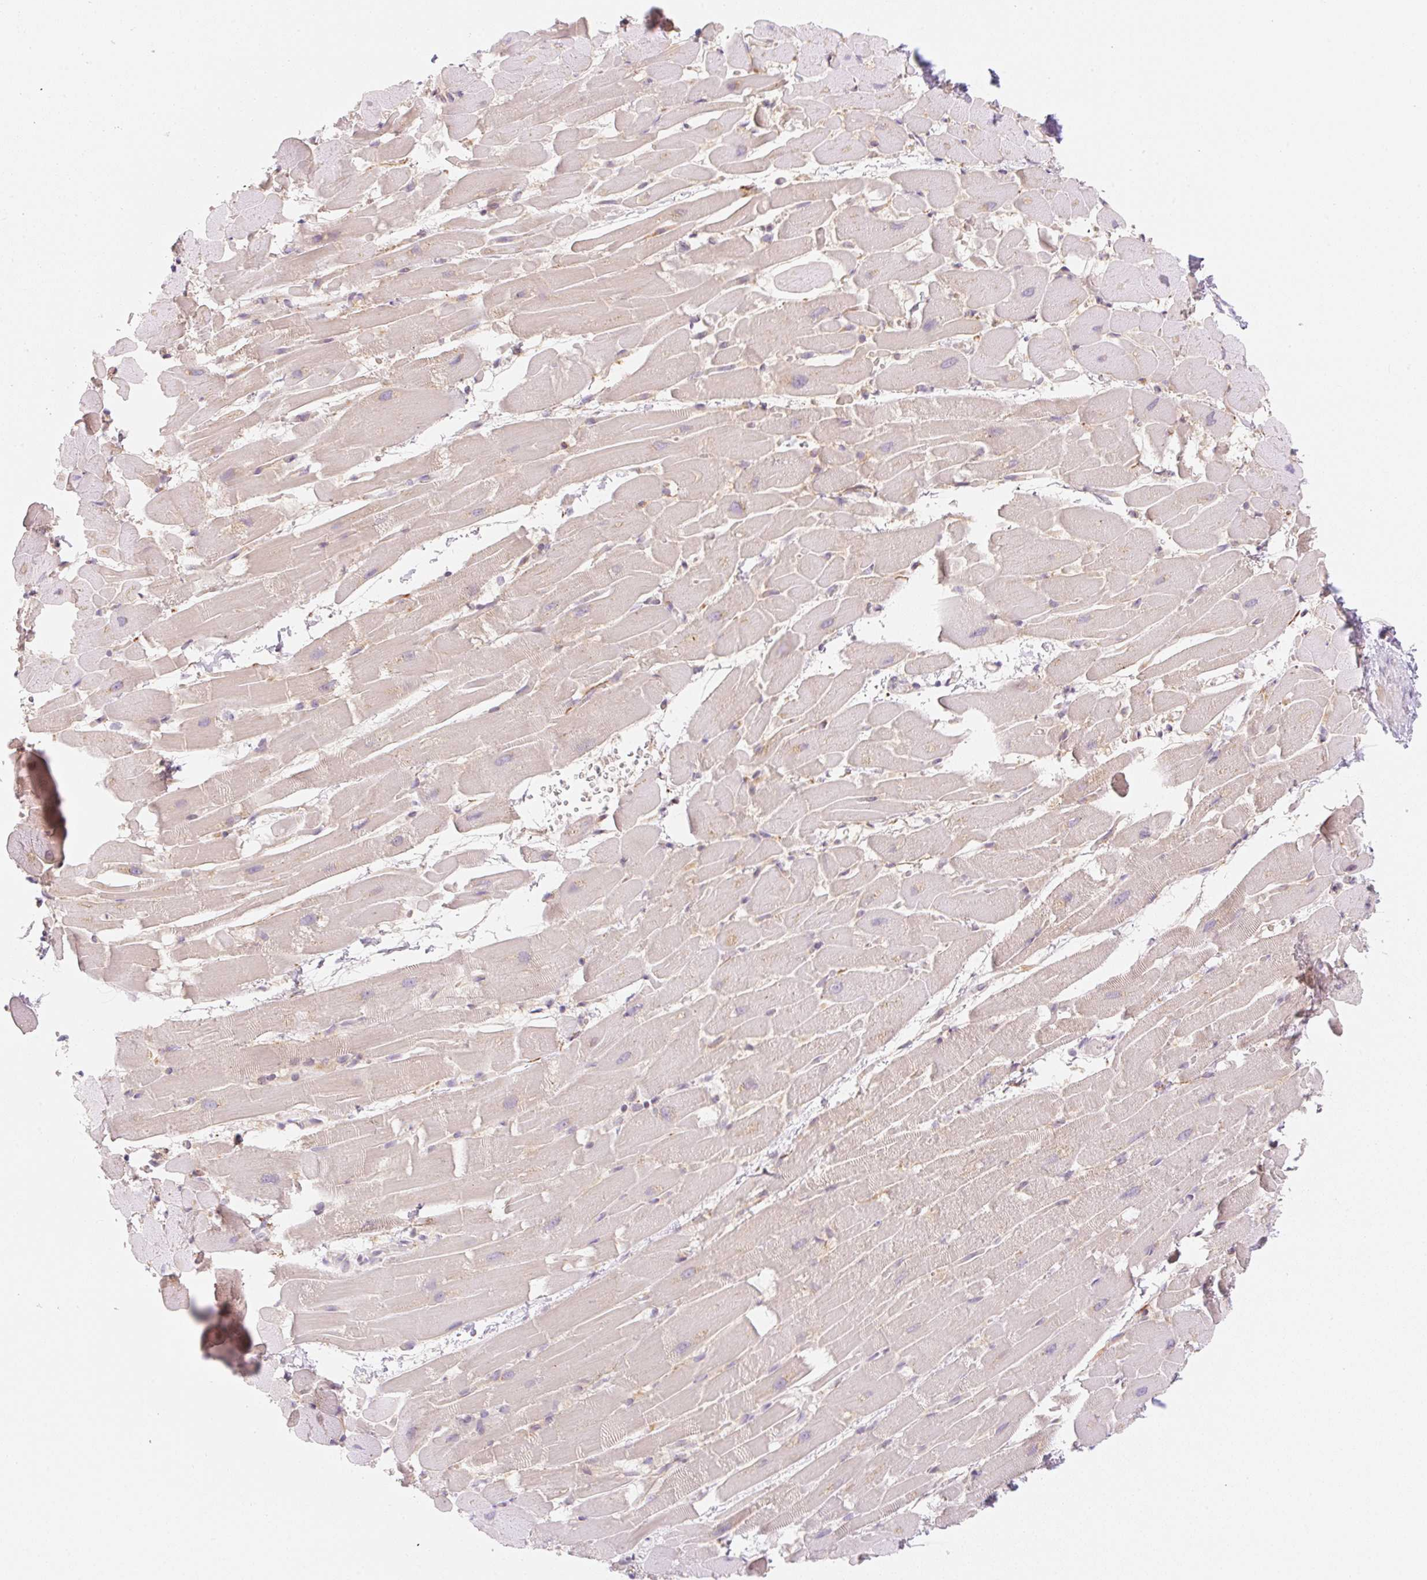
{"staining": {"intensity": "weak", "quantity": "<25%", "location": "cytoplasmic/membranous"}, "tissue": "heart muscle", "cell_type": "Cardiomyocytes", "image_type": "normal", "snomed": [{"axis": "morphology", "description": "Normal tissue, NOS"}, {"axis": "topography", "description": "Heart"}], "caption": "IHC histopathology image of benign heart muscle: heart muscle stained with DAB (3,3'-diaminobenzidine) exhibits no significant protein staining in cardiomyocytes. The staining was performed using DAB to visualize the protein expression in brown, while the nuclei were stained in blue with hematoxylin (Magnification: 20x).", "gene": "CASKIN1", "patient": {"sex": "male", "age": 37}}